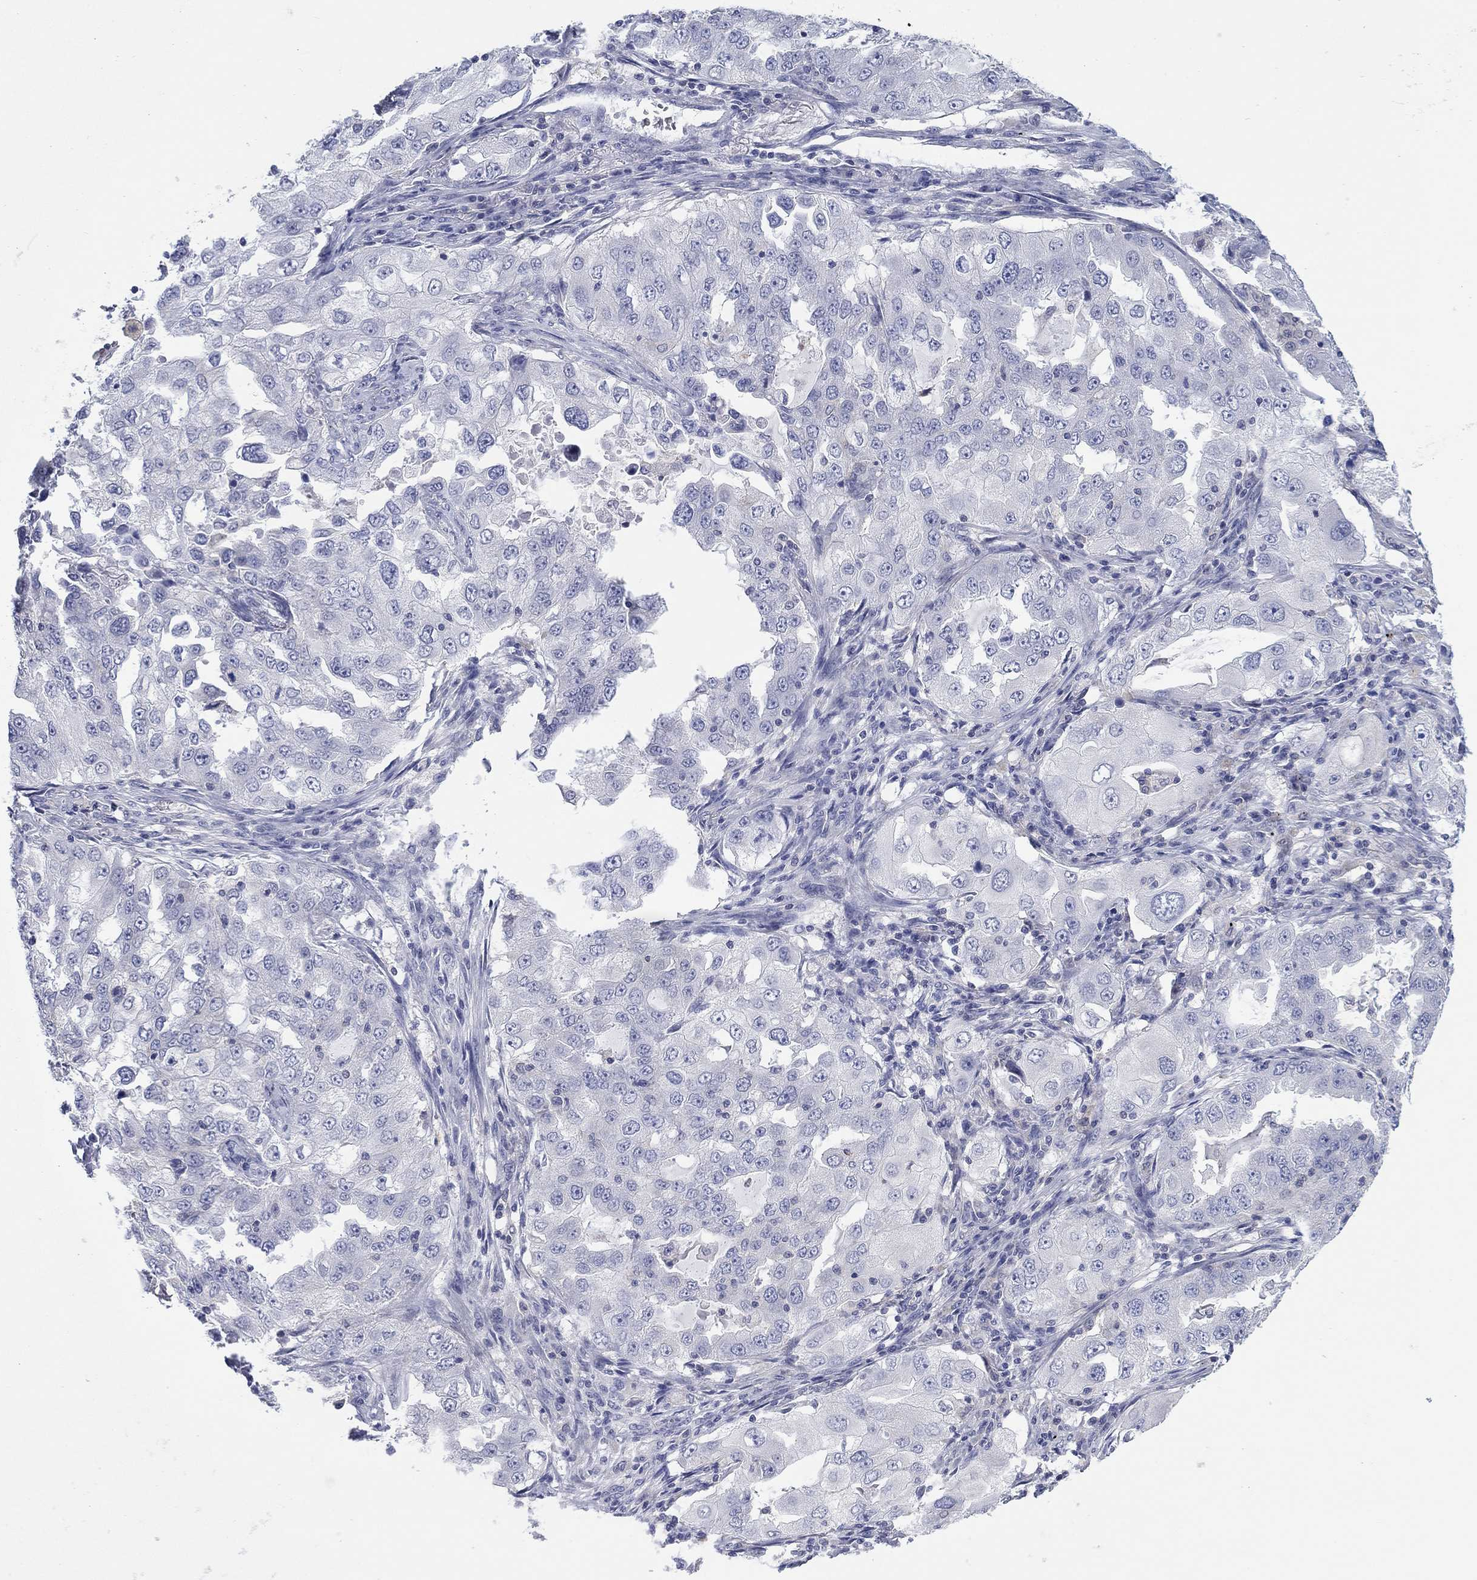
{"staining": {"intensity": "negative", "quantity": "none", "location": "none"}, "tissue": "lung cancer", "cell_type": "Tumor cells", "image_type": "cancer", "snomed": [{"axis": "morphology", "description": "Adenocarcinoma, NOS"}, {"axis": "topography", "description": "Lung"}], "caption": "Lung adenocarcinoma stained for a protein using immunohistochemistry (IHC) exhibits no staining tumor cells.", "gene": "FER1L6", "patient": {"sex": "female", "age": 61}}